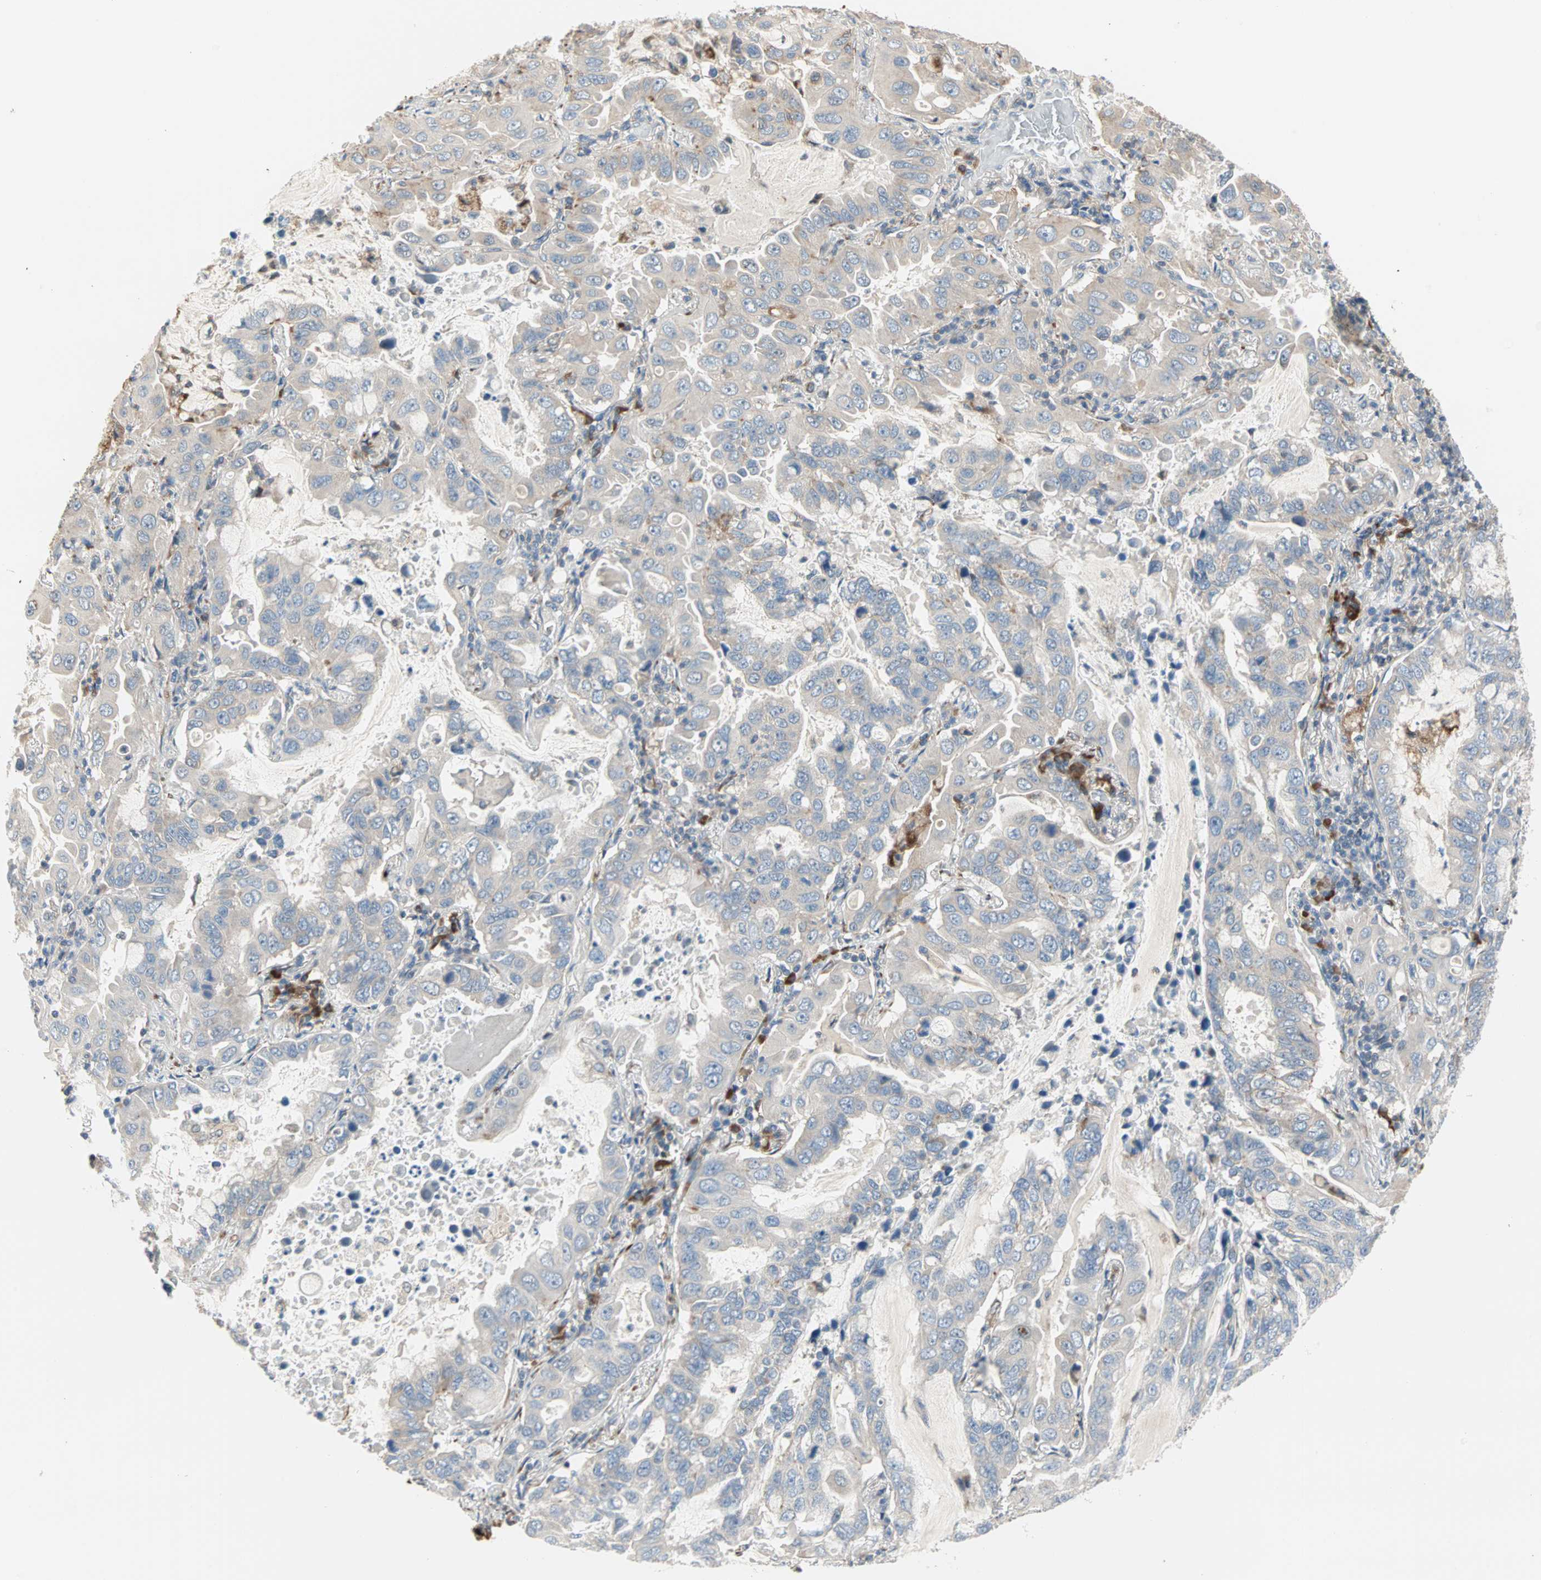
{"staining": {"intensity": "weak", "quantity": "<25%", "location": "cytoplasmic/membranous"}, "tissue": "lung cancer", "cell_type": "Tumor cells", "image_type": "cancer", "snomed": [{"axis": "morphology", "description": "Adenocarcinoma, NOS"}, {"axis": "topography", "description": "Lung"}], "caption": "The micrograph reveals no significant expression in tumor cells of lung adenocarcinoma. (DAB immunohistochemistry with hematoxylin counter stain).", "gene": "SAR1A", "patient": {"sex": "male", "age": 64}}